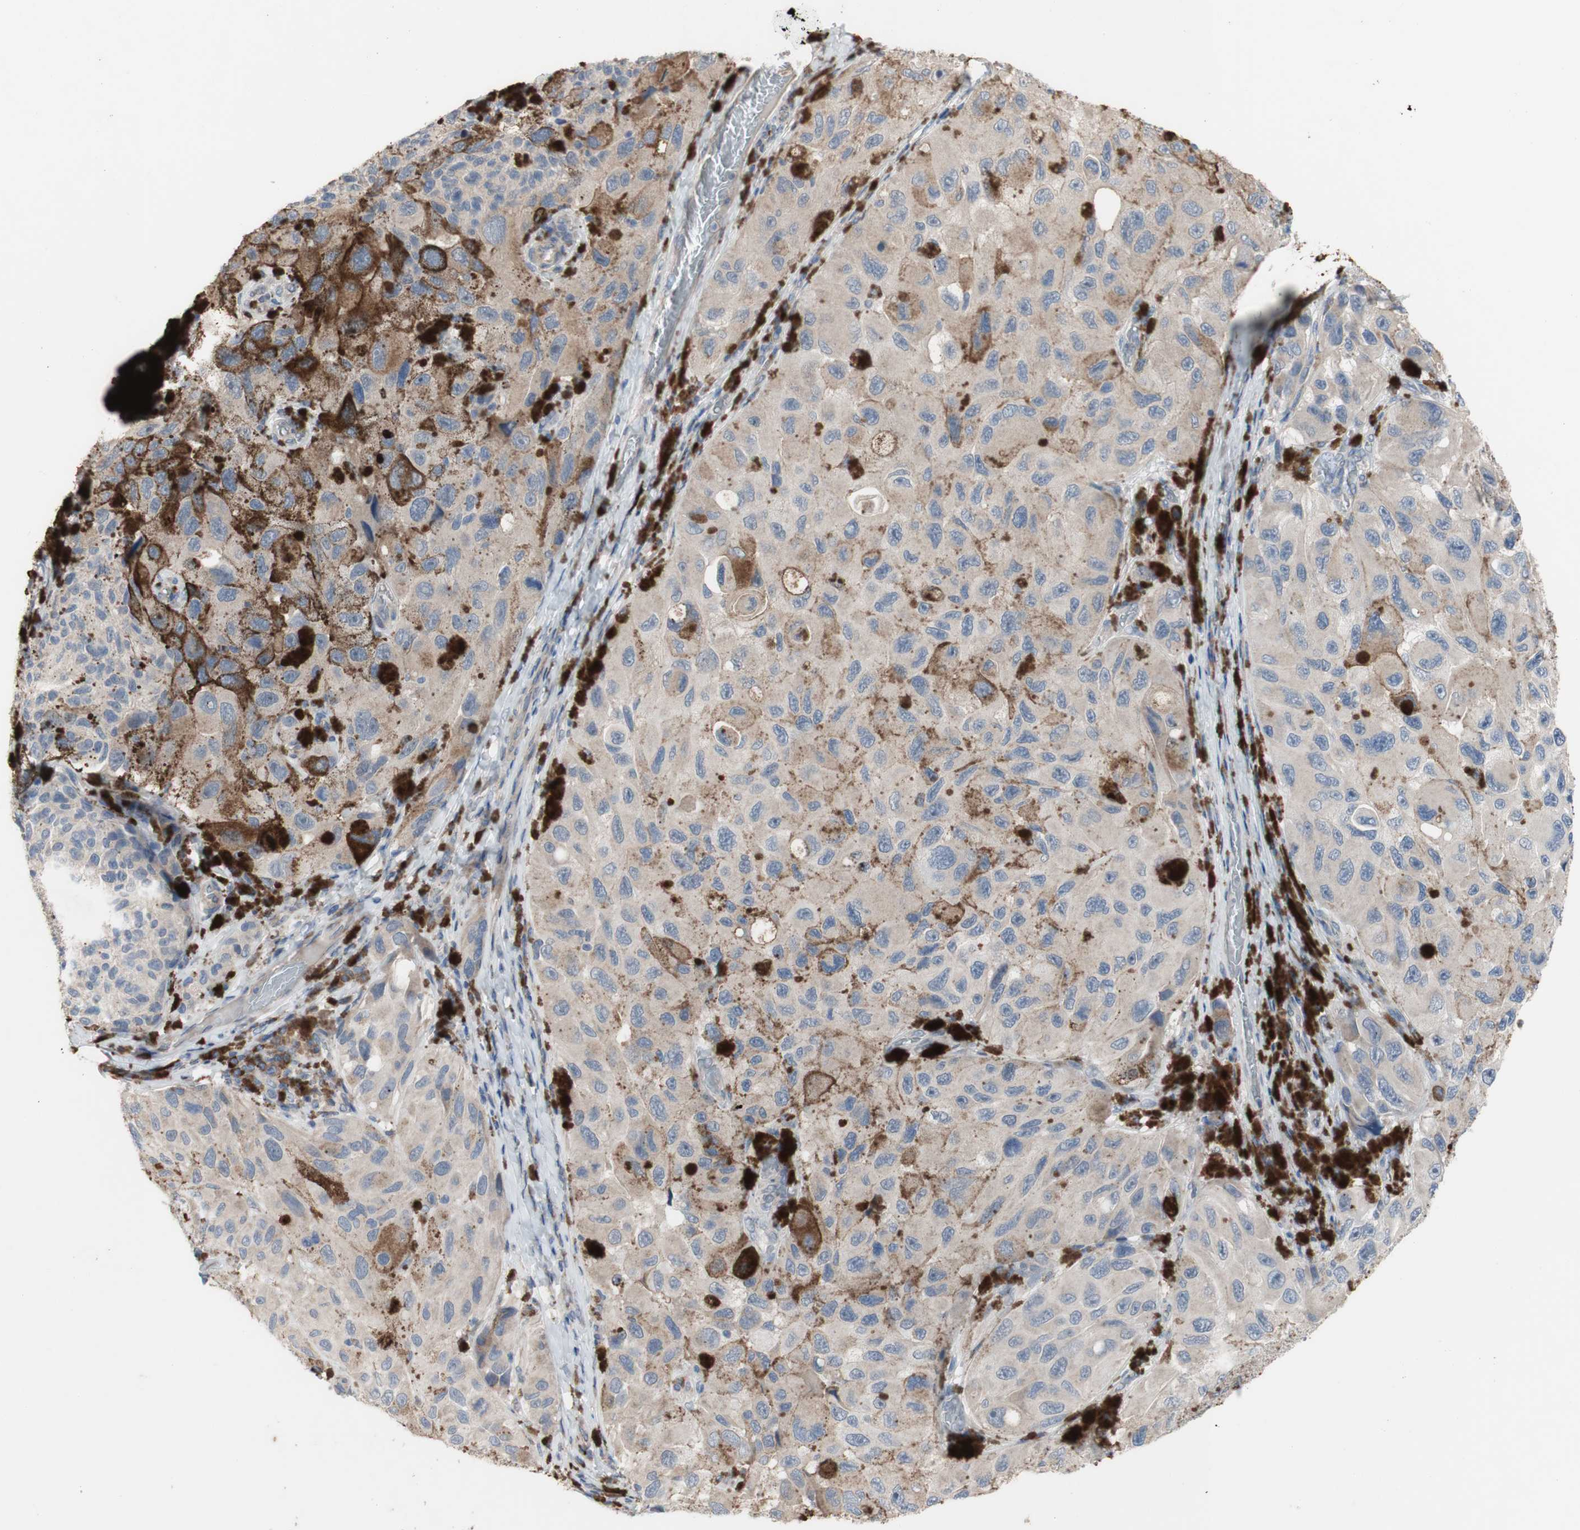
{"staining": {"intensity": "weak", "quantity": "25%-75%", "location": "cytoplasmic/membranous"}, "tissue": "melanoma", "cell_type": "Tumor cells", "image_type": "cancer", "snomed": [{"axis": "morphology", "description": "Malignant melanoma, NOS"}, {"axis": "topography", "description": "Skin"}], "caption": "Melanoma was stained to show a protein in brown. There is low levels of weak cytoplasmic/membranous expression in about 25%-75% of tumor cells.", "gene": "TTC14", "patient": {"sex": "female", "age": 73}}